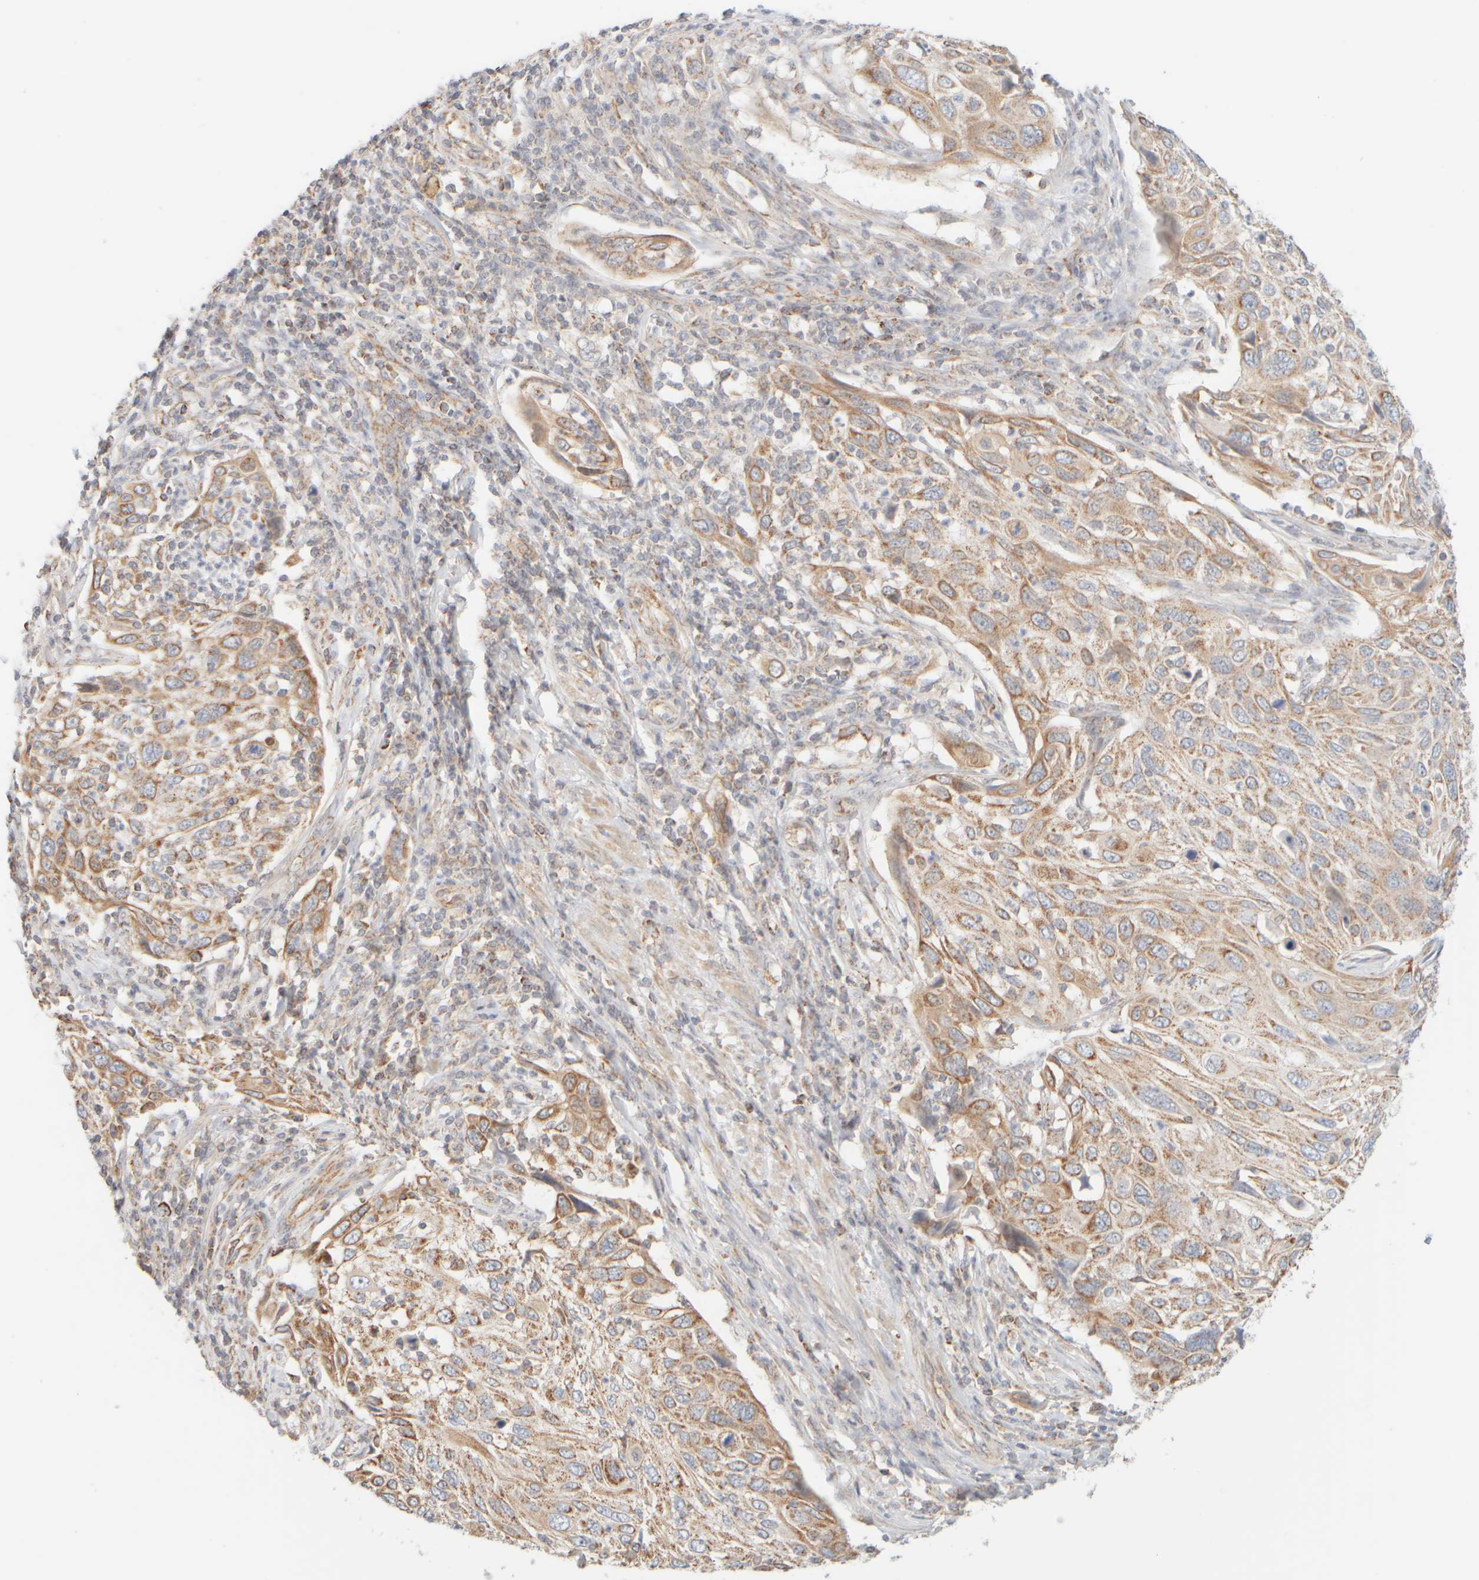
{"staining": {"intensity": "moderate", "quantity": "25%-75%", "location": "cytoplasmic/membranous"}, "tissue": "cervical cancer", "cell_type": "Tumor cells", "image_type": "cancer", "snomed": [{"axis": "morphology", "description": "Squamous cell carcinoma, NOS"}, {"axis": "topography", "description": "Cervix"}], "caption": "Human cervical cancer (squamous cell carcinoma) stained for a protein (brown) reveals moderate cytoplasmic/membranous positive staining in approximately 25%-75% of tumor cells.", "gene": "APBB2", "patient": {"sex": "female", "age": 70}}